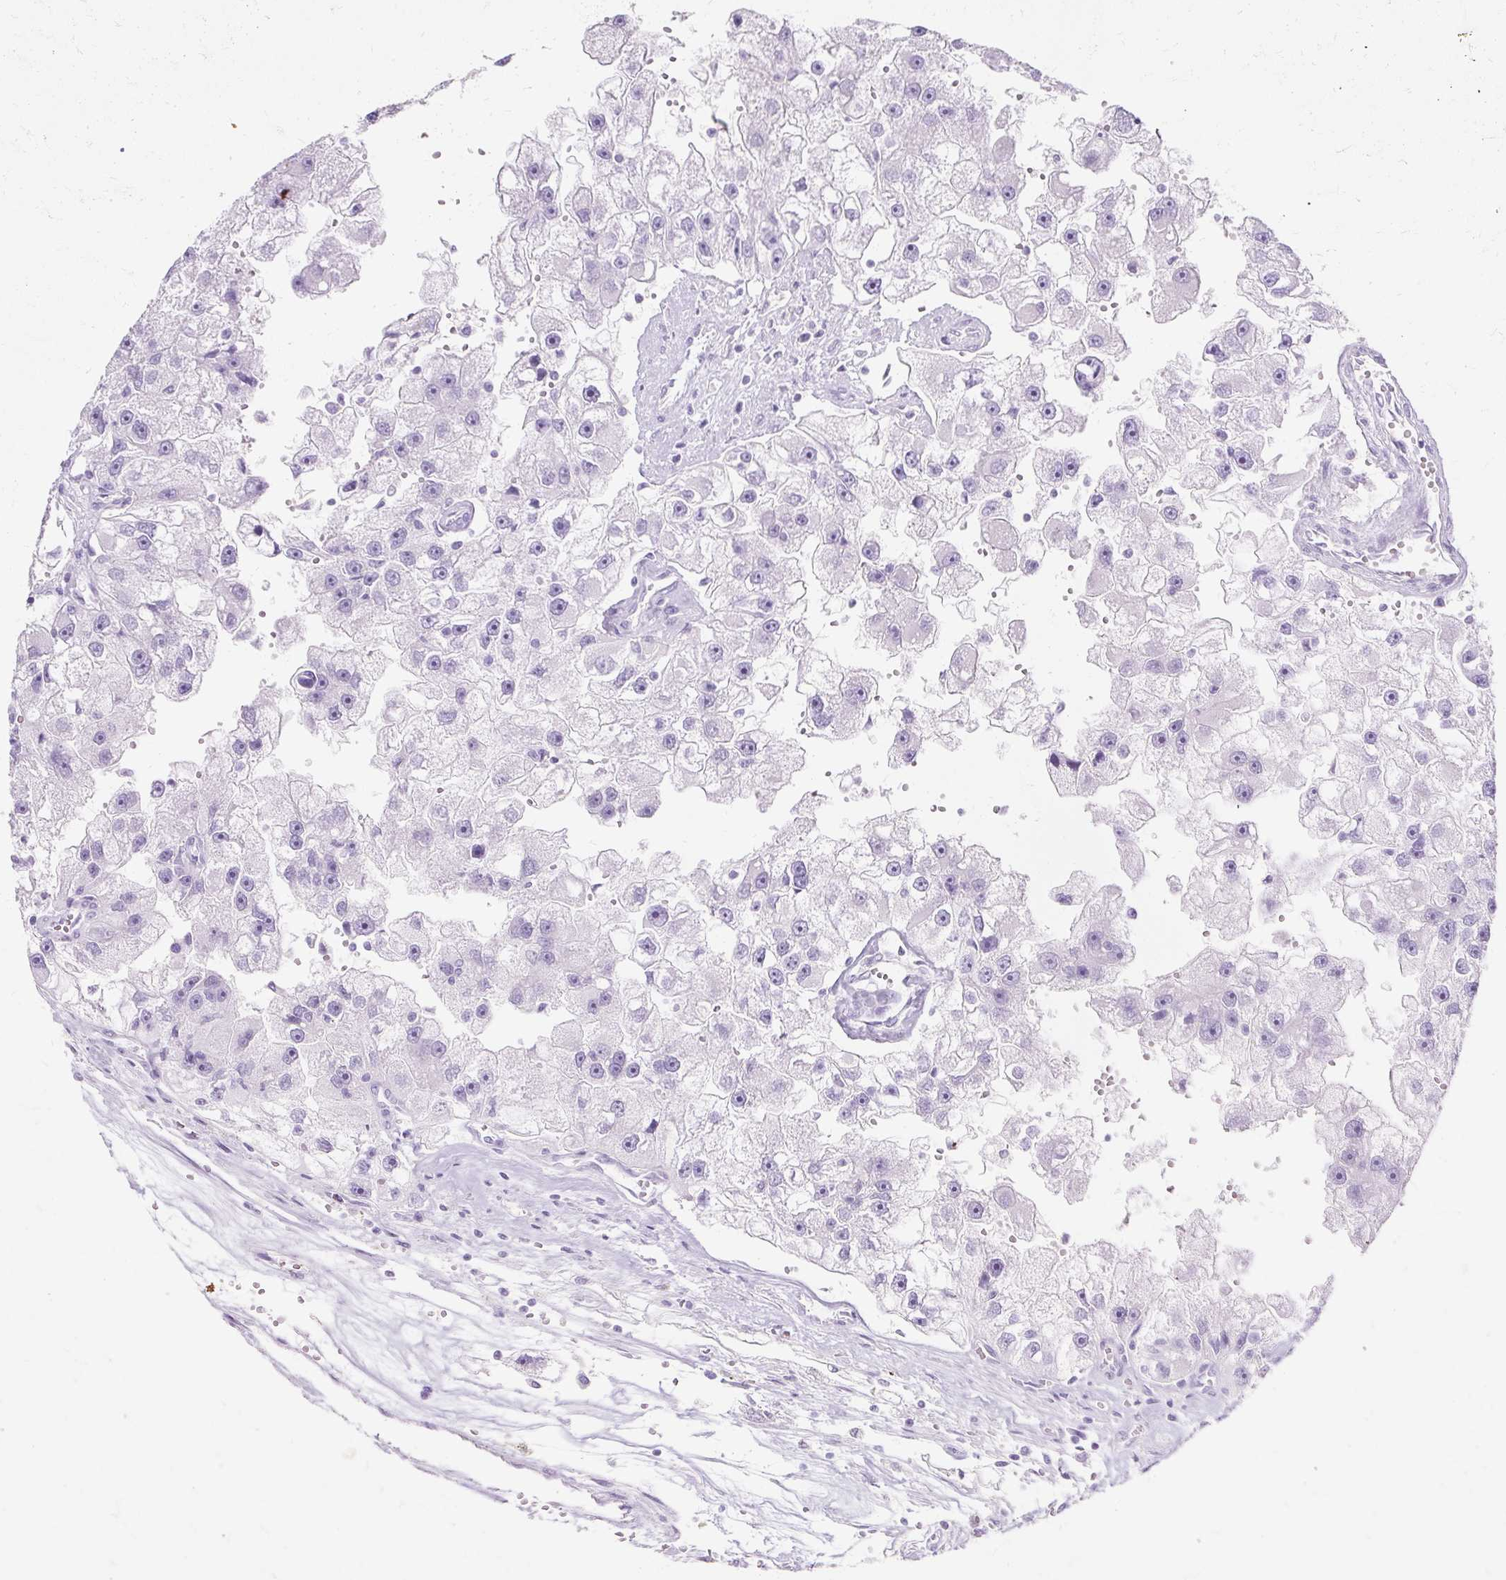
{"staining": {"intensity": "negative", "quantity": "none", "location": "none"}, "tissue": "renal cancer", "cell_type": "Tumor cells", "image_type": "cancer", "snomed": [{"axis": "morphology", "description": "Adenocarcinoma, NOS"}, {"axis": "topography", "description": "Kidney"}], "caption": "The image displays no significant staining in tumor cells of renal cancer (adenocarcinoma).", "gene": "DEFA1", "patient": {"sex": "male", "age": 63}}